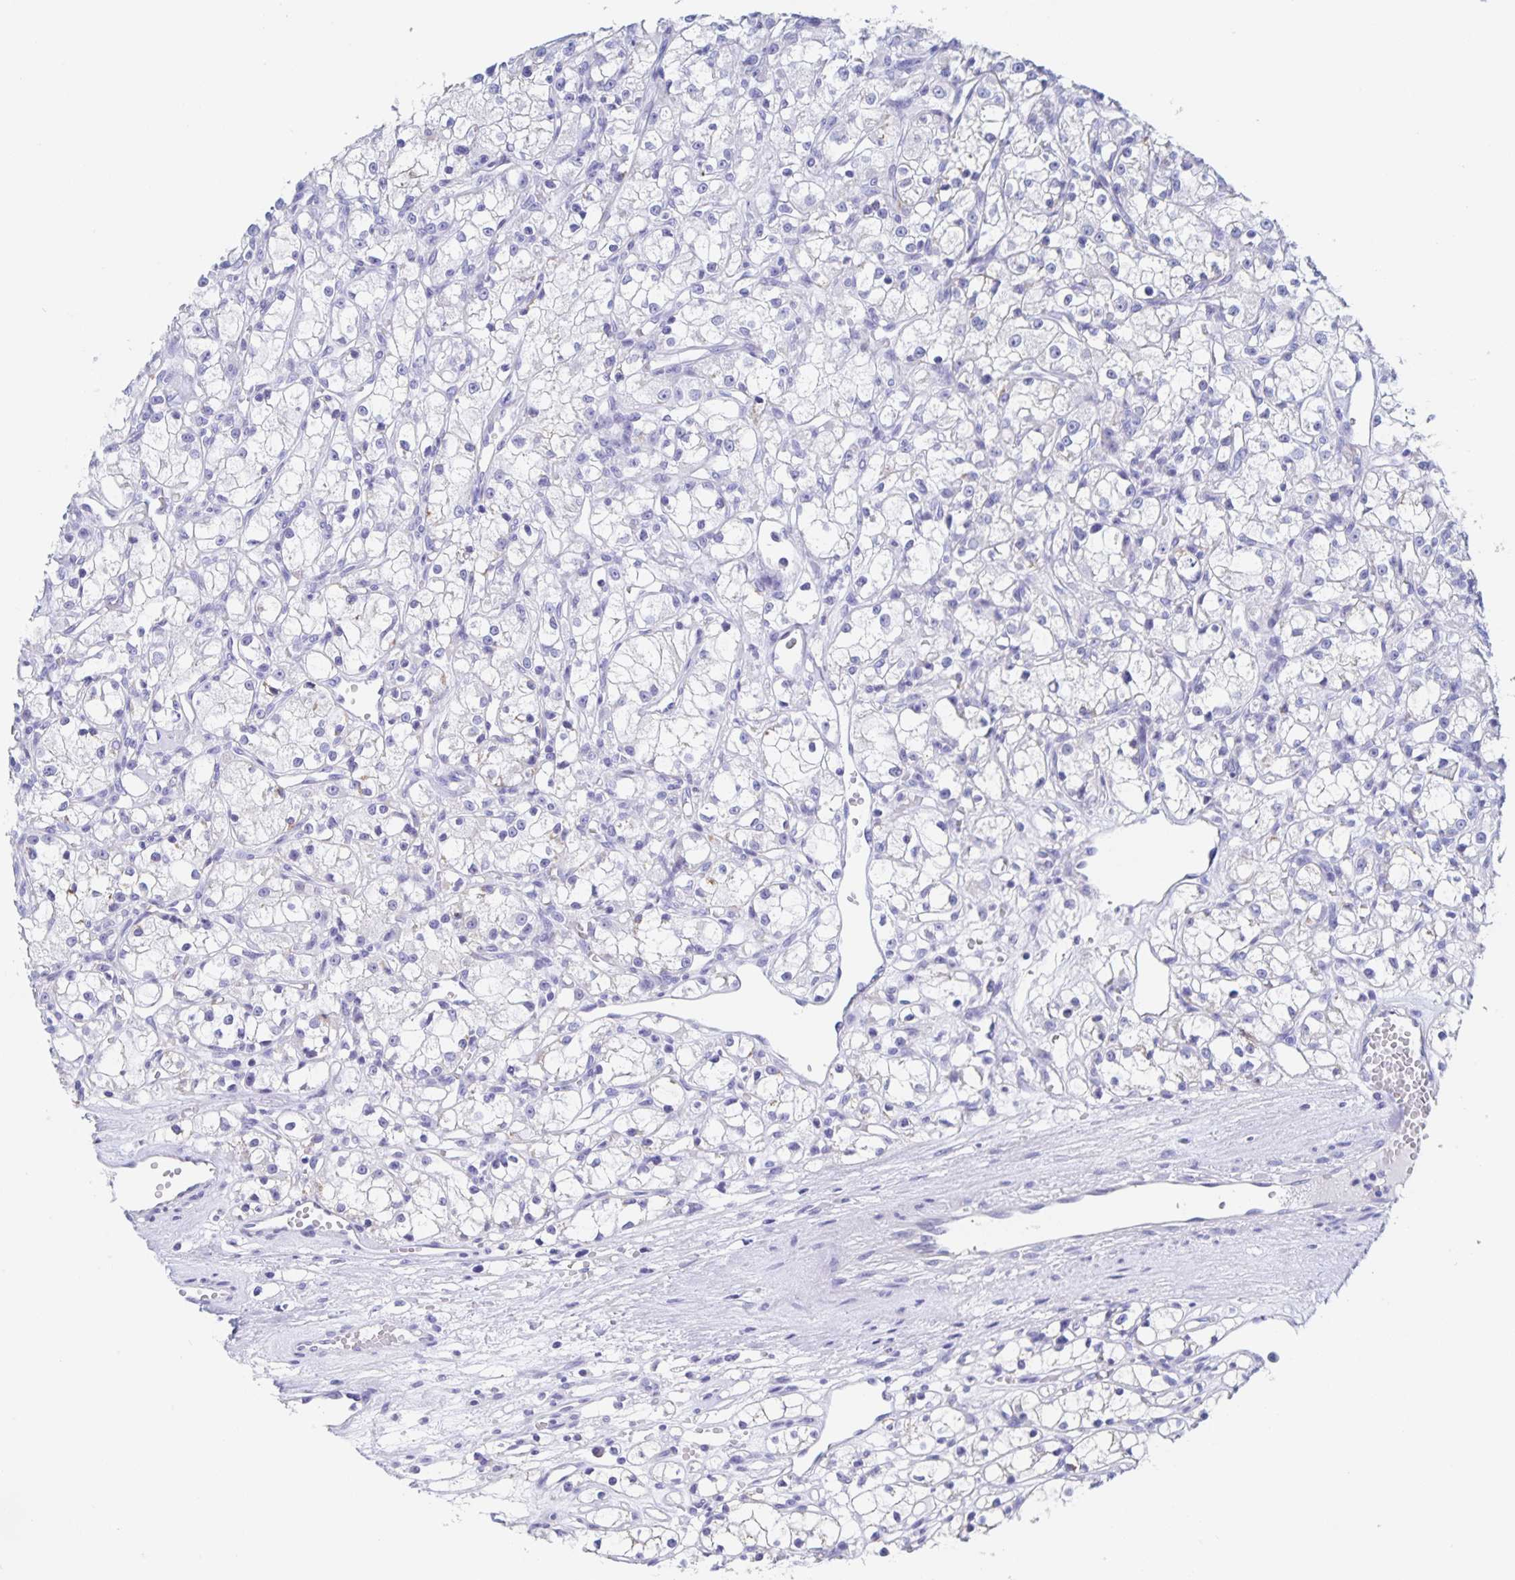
{"staining": {"intensity": "negative", "quantity": "none", "location": "none"}, "tissue": "renal cancer", "cell_type": "Tumor cells", "image_type": "cancer", "snomed": [{"axis": "morphology", "description": "Adenocarcinoma, NOS"}, {"axis": "topography", "description": "Kidney"}], "caption": "Renal cancer (adenocarcinoma) was stained to show a protein in brown. There is no significant expression in tumor cells.", "gene": "DMBT1", "patient": {"sex": "female", "age": 59}}